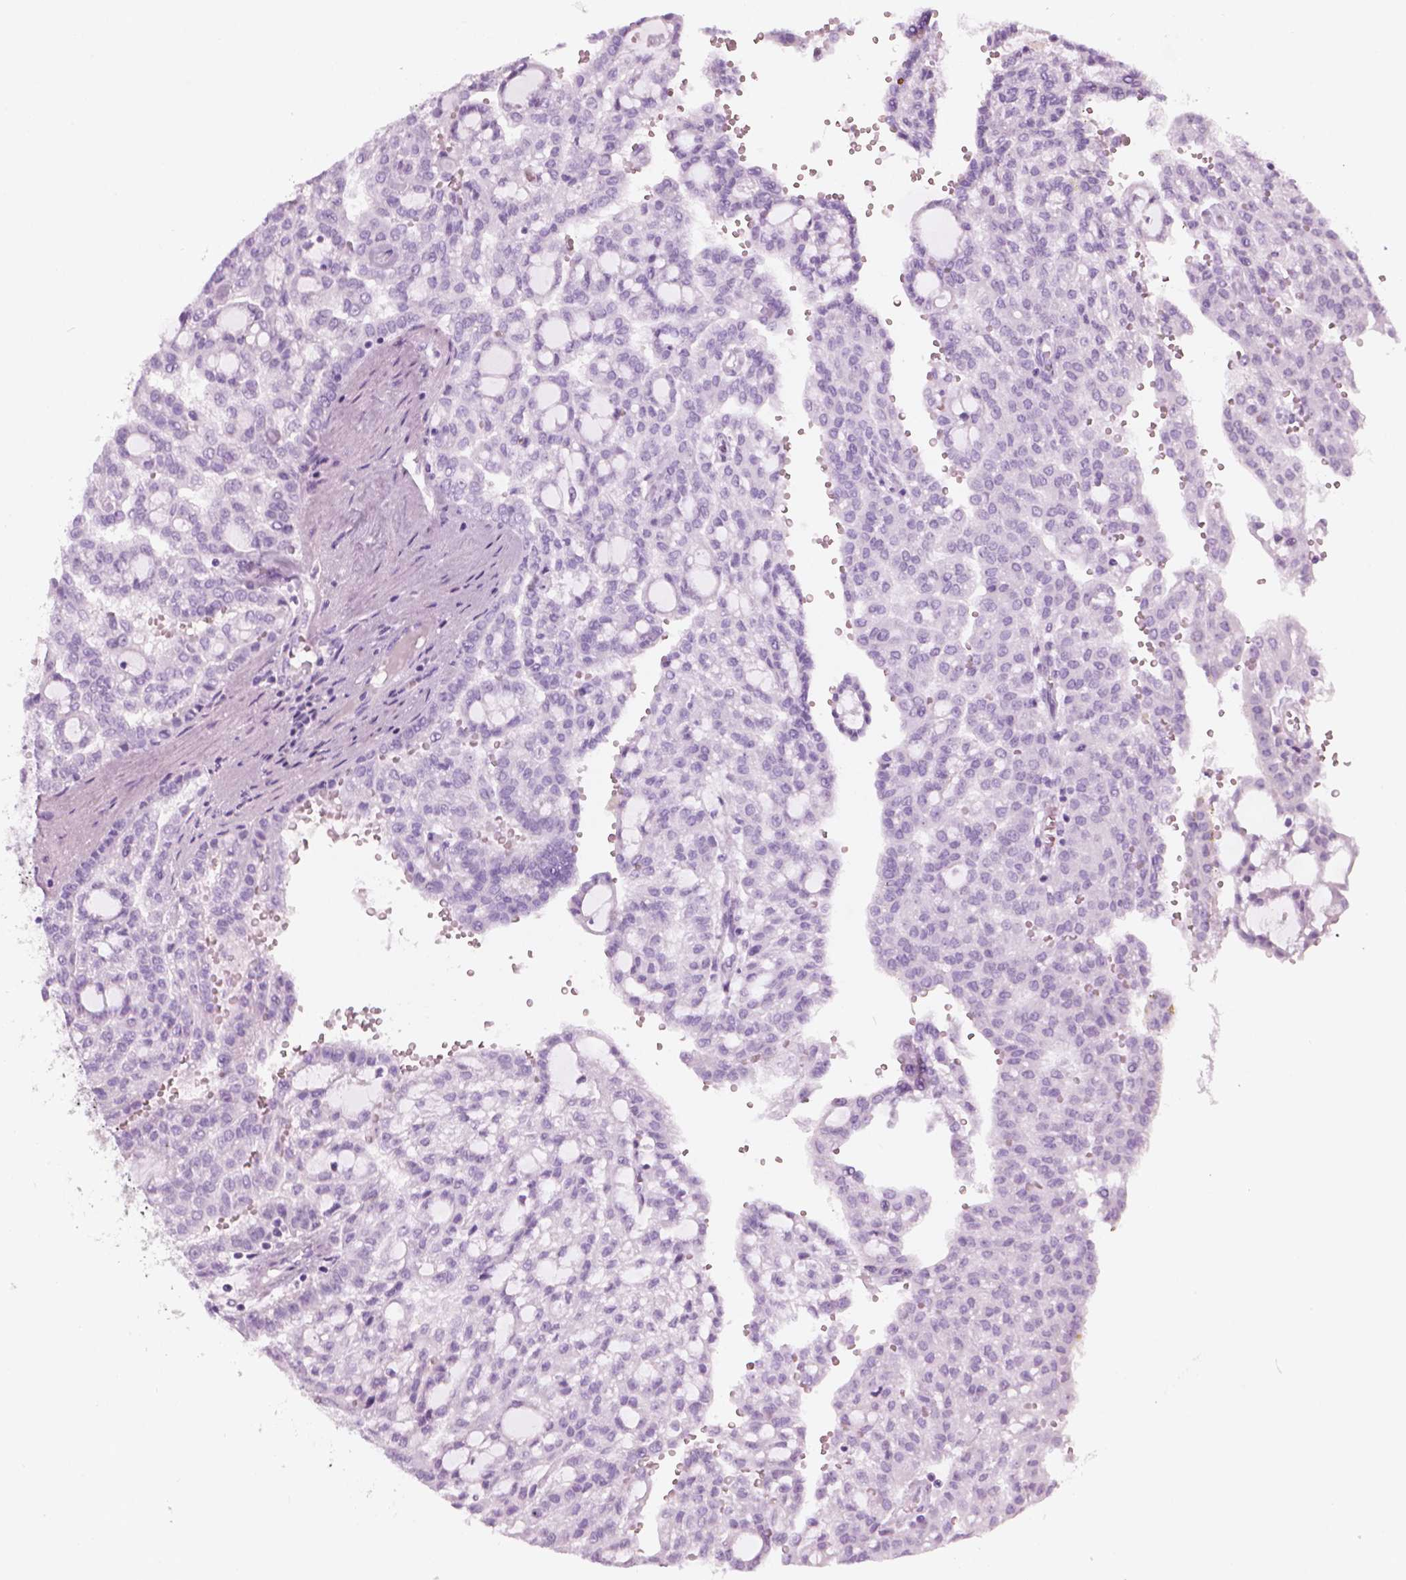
{"staining": {"intensity": "negative", "quantity": "none", "location": "none"}, "tissue": "renal cancer", "cell_type": "Tumor cells", "image_type": "cancer", "snomed": [{"axis": "morphology", "description": "Adenocarcinoma, NOS"}, {"axis": "topography", "description": "Kidney"}], "caption": "A histopathology image of human renal adenocarcinoma is negative for staining in tumor cells.", "gene": "SCG3", "patient": {"sex": "male", "age": 63}}